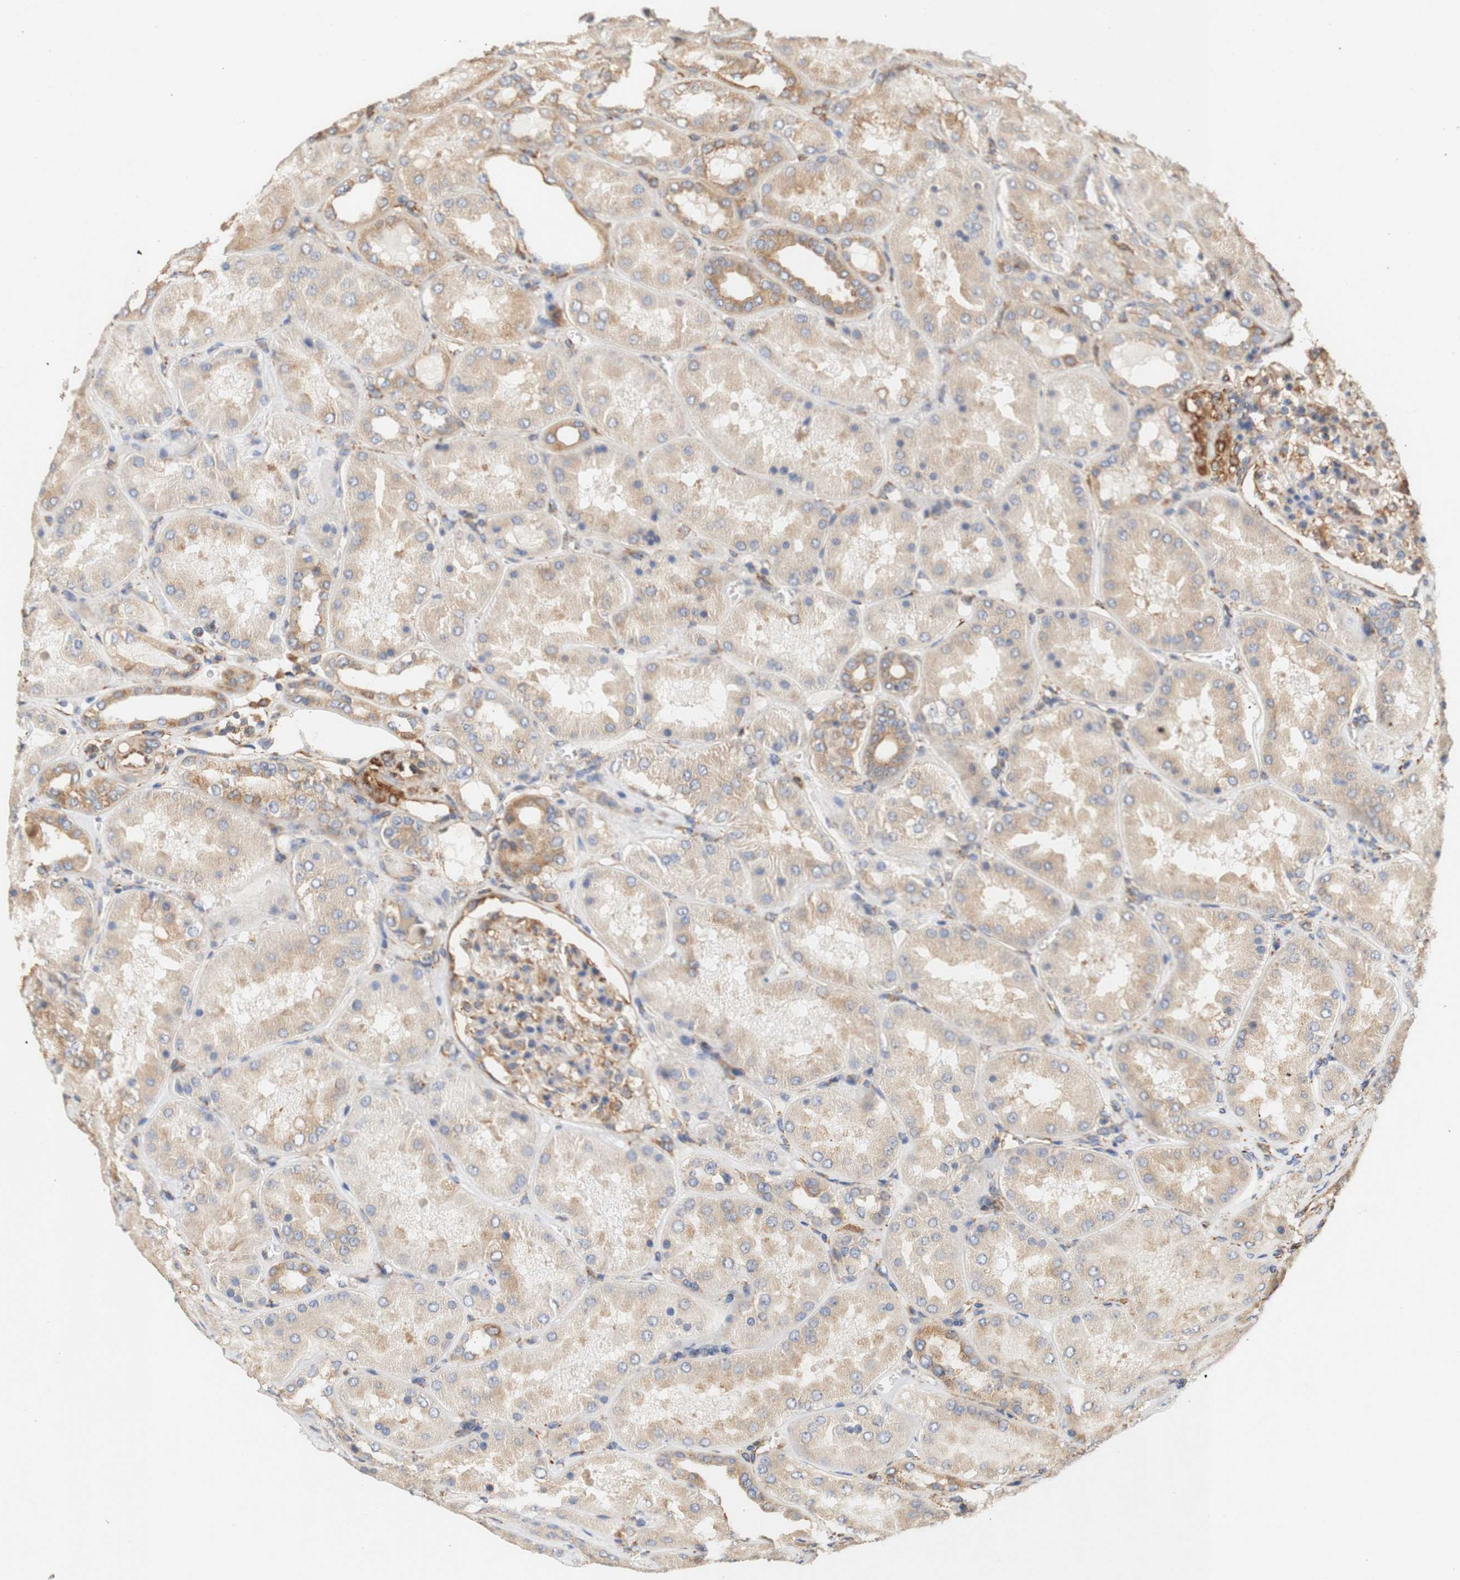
{"staining": {"intensity": "moderate", "quantity": ">75%", "location": "cytoplasmic/membranous"}, "tissue": "kidney", "cell_type": "Cells in glomeruli", "image_type": "normal", "snomed": [{"axis": "morphology", "description": "Normal tissue, NOS"}, {"axis": "topography", "description": "Kidney"}], "caption": "This photomicrograph shows immunohistochemistry staining of unremarkable kidney, with medium moderate cytoplasmic/membranous expression in approximately >75% of cells in glomeruli.", "gene": "EIF2AK4", "patient": {"sex": "female", "age": 56}}